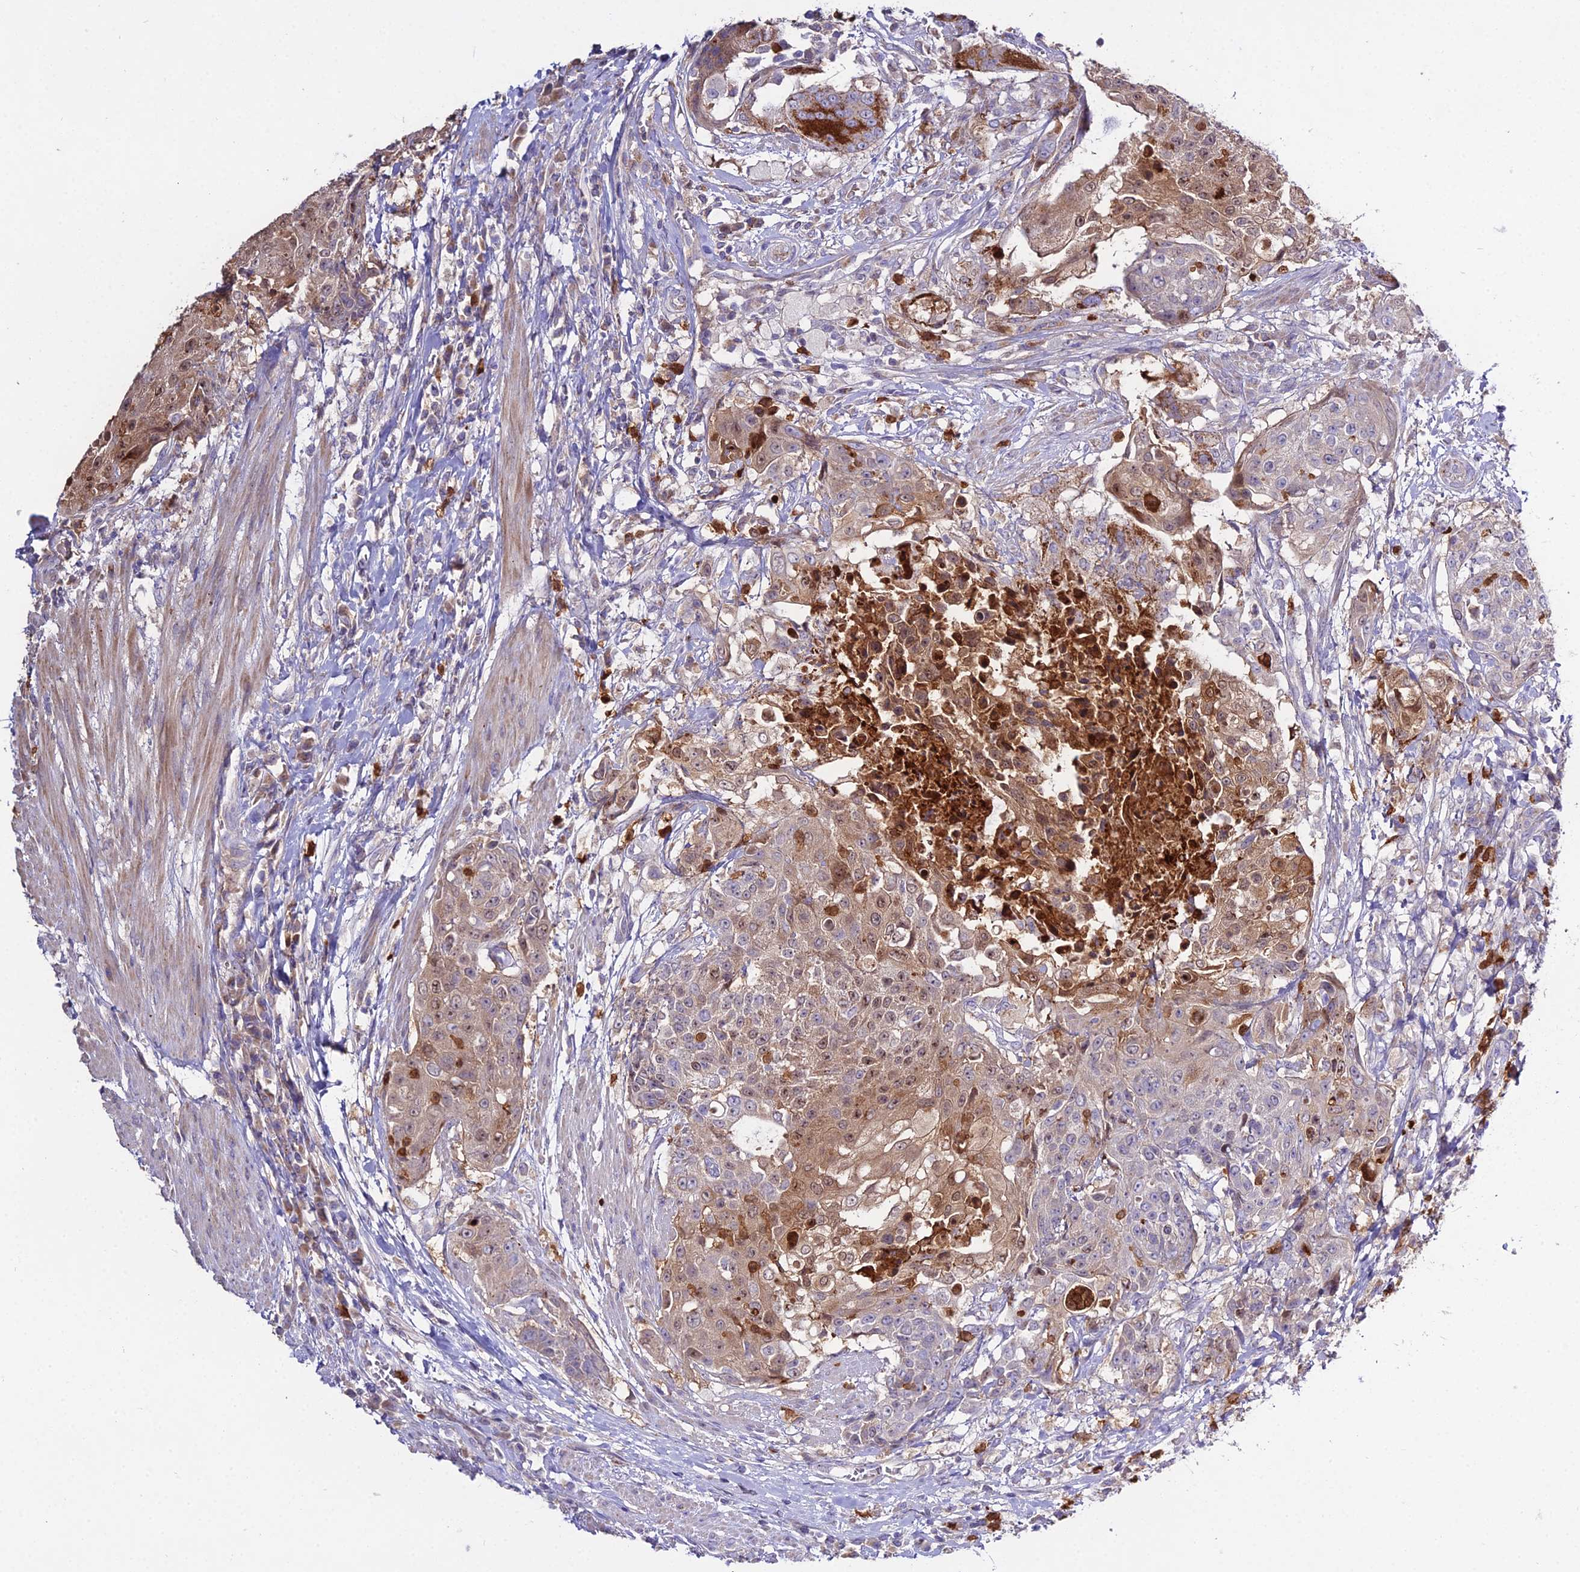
{"staining": {"intensity": "weak", "quantity": "25%-75%", "location": "cytoplasmic/membranous,nuclear"}, "tissue": "urothelial cancer", "cell_type": "Tumor cells", "image_type": "cancer", "snomed": [{"axis": "morphology", "description": "Urothelial carcinoma, High grade"}, {"axis": "topography", "description": "Urinary bladder"}], "caption": "Protein staining by immunohistochemistry exhibits weak cytoplasmic/membranous and nuclear staining in about 25%-75% of tumor cells in urothelial cancer.", "gene": "EID2", "patient": {"sex": "female", "age": 63}}